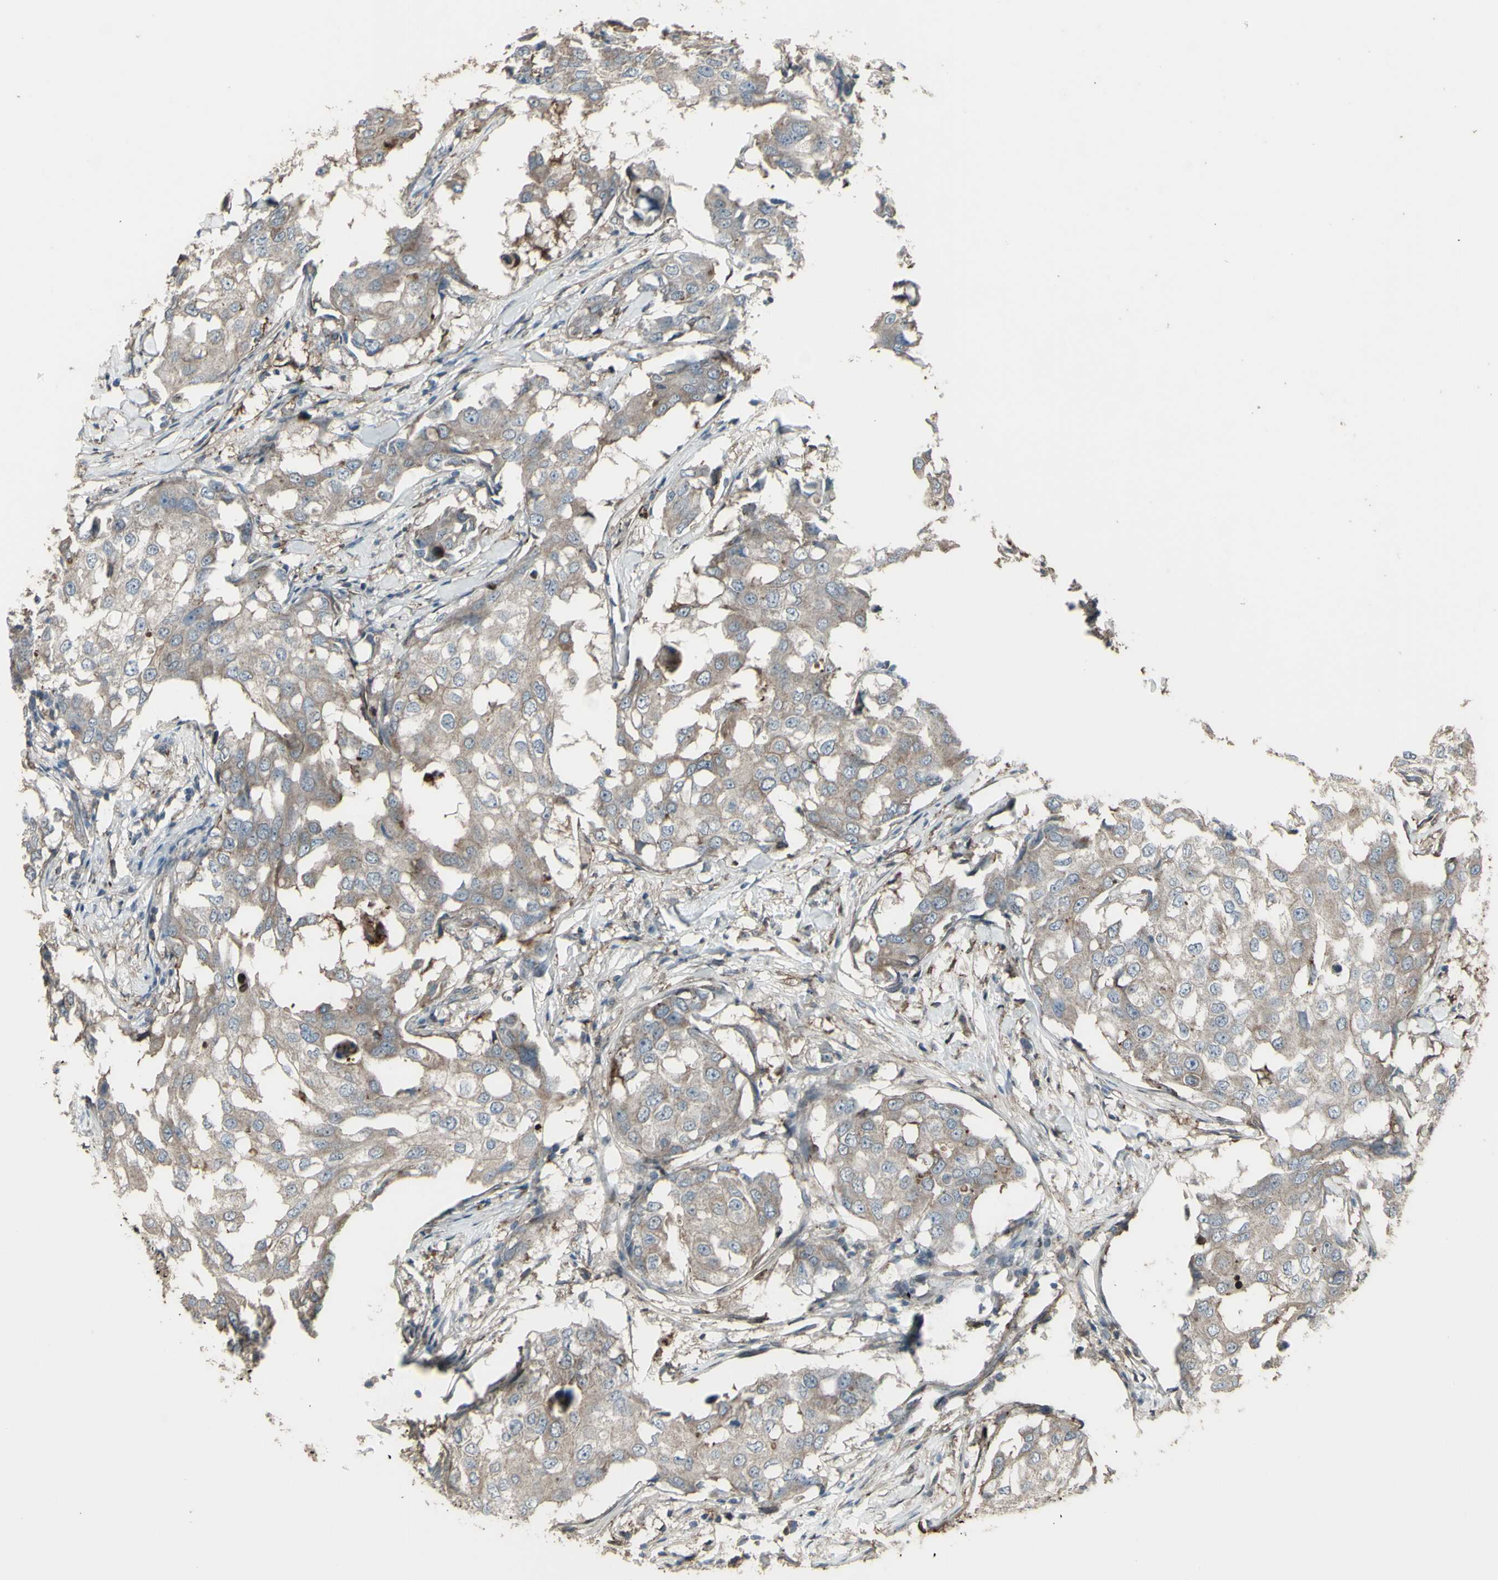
{"staining": {"intensity": "weak", "quantity": ">75%", "location": "cytoplasmic/membranous"}, "tissue": "breast cancer", "cell_type": "Tumor cells", "image_type": "cancer", "snomed": [{"axis": "morphology", "description": "Duct carcinoma"}, {"axis": "topography", "description": "Breast"}], "caption": "Protein staining shows weak cytoplasmic/membranous expression in approximately >75% of tumor cells in breast cancer.", "gene": "SMO", "patient": {"sex": "female", "age": 27}}